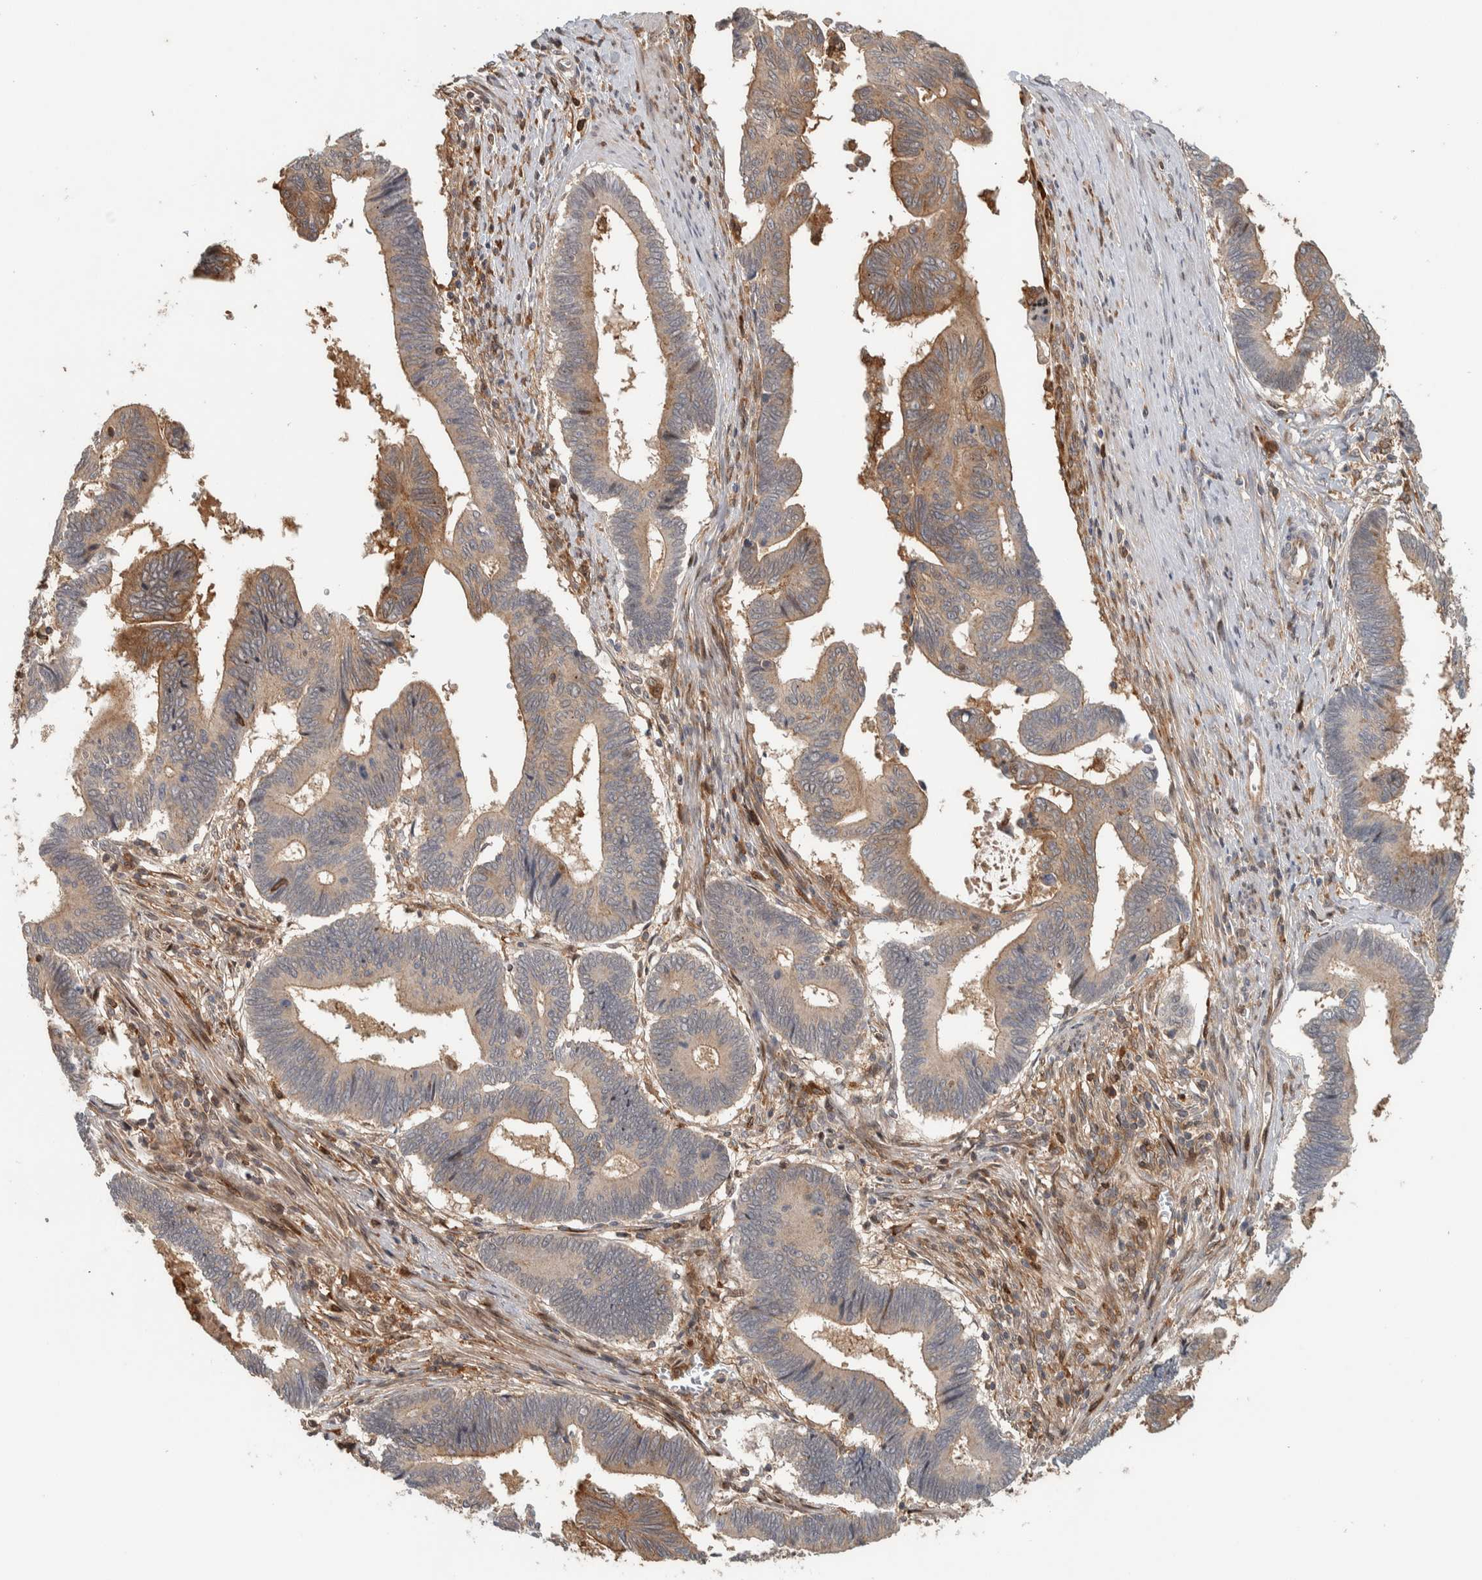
{"staining": {"intensity": "moderate", "quantity": ">75%", "location": "cytoplasmic/membranous"}, "tissue": "pancreatic cancer", "cell_type": "Tumor cells", "image_type": "cancer", "snomed": [{"axis": "morphology", "description": "Adenocarcinoma, NOS"}, {"axis": "topography", "description": "Pancreas"}], "caption": "Immunohistochemistry of pancreatic cancer reveals medium levels of moderate cytoplasmic/membranous expression in approximately >75% of tumor cells. The staining is performed using DAB (3,3'-diaminobenzidine) brown chromogen to label protein expression. The nuclei are counter-stained blue using hematoxylin.", "gene": "CNTROB", "patient": {"sex": "female", "age": 70}}